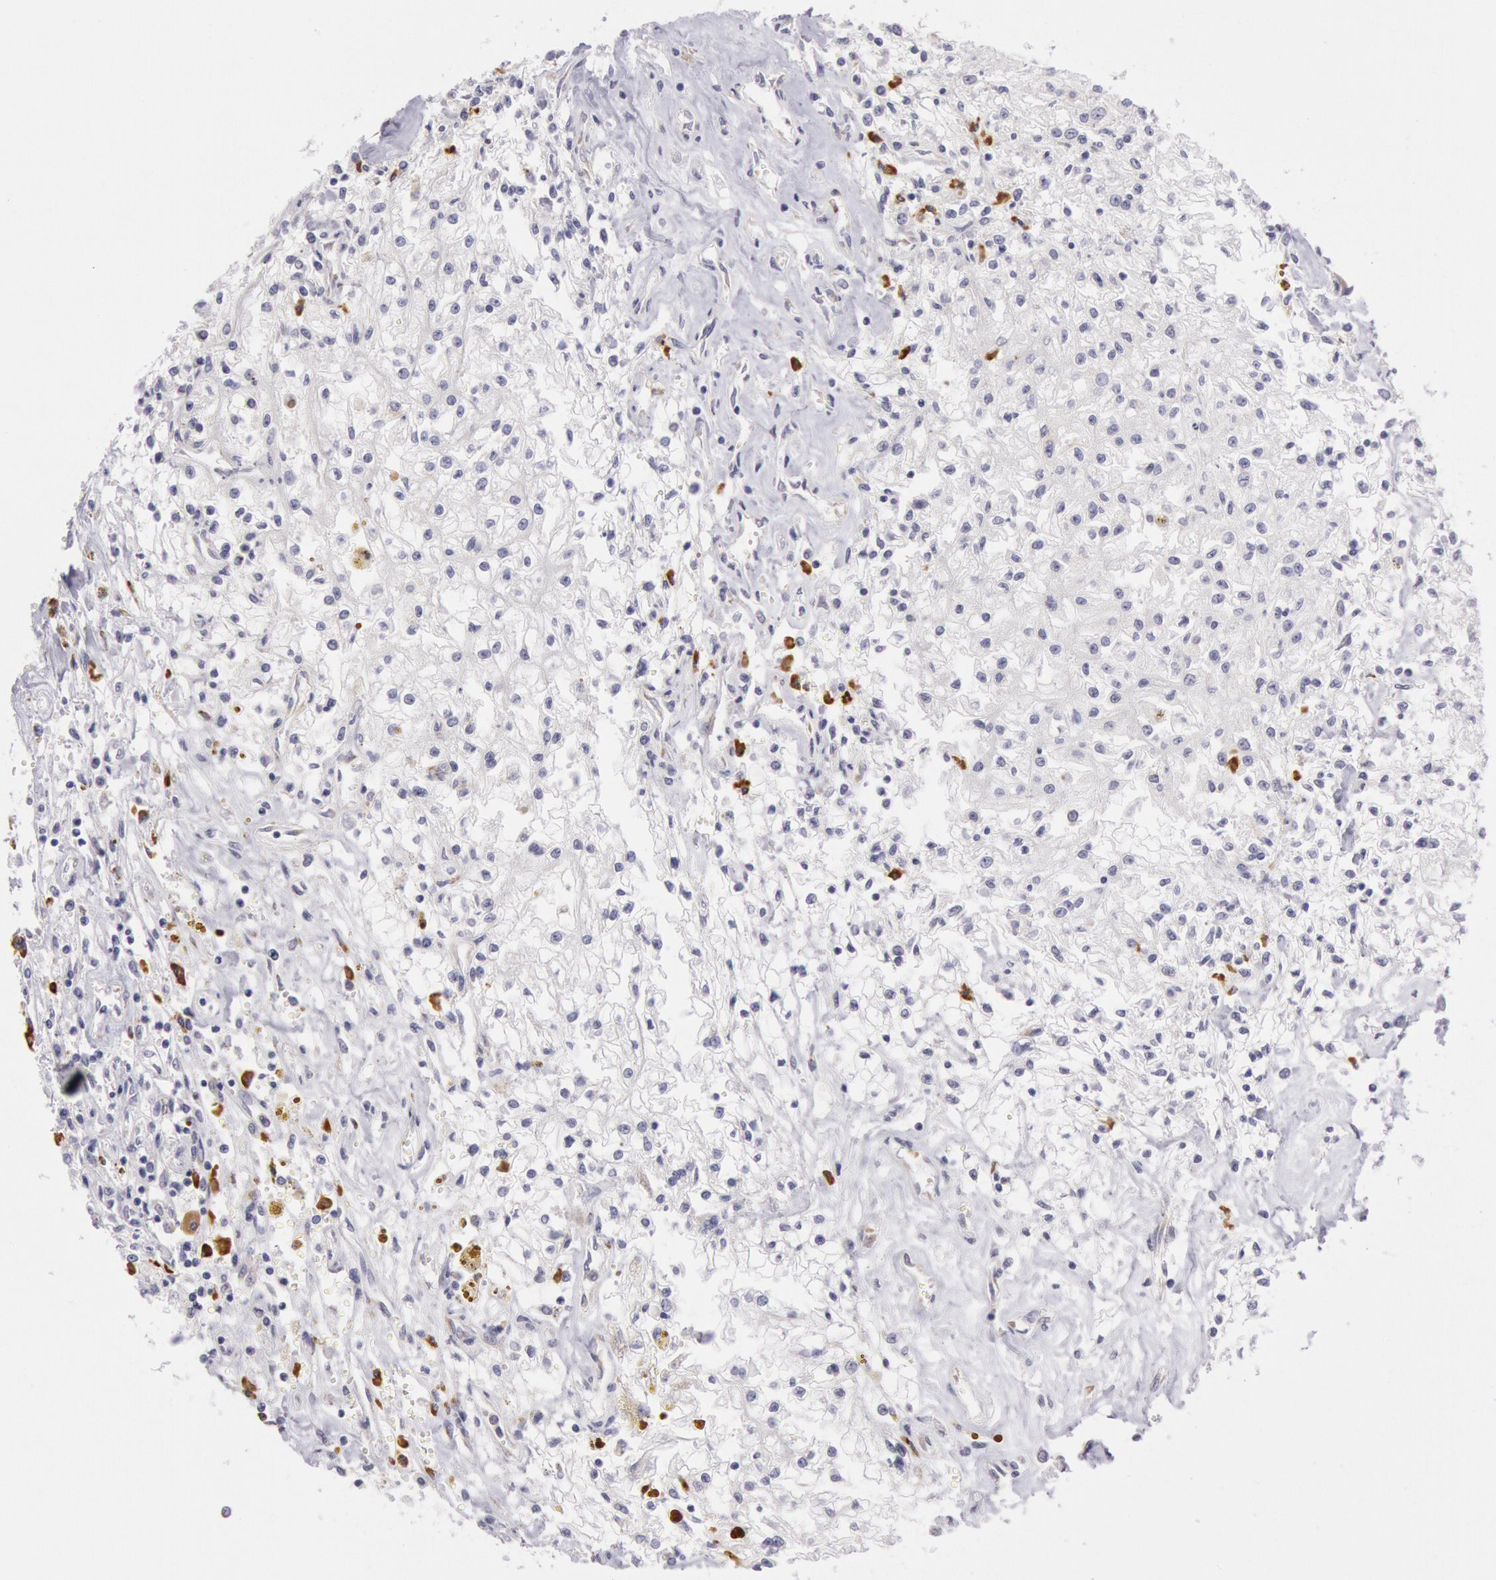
{"staining": {"intensity": "weak", "quantity": "<25%", "location": "nuclear"}, "tissue": "renal cancer", "cell_type": "Tumor cells", "image_type": "cancer", "snomed": [{"axis": "morphology", "description": "Adenocarcinoma, NOS"}, {"axis": "topography", "description": "Kidney"}], "caption": "The IHC photomicrograph has no significant positivity in tumor cells of renal adenocarcinoma tissue.", "gene": "CIDEB", "patient": {"sex": "male", "age": 78}}